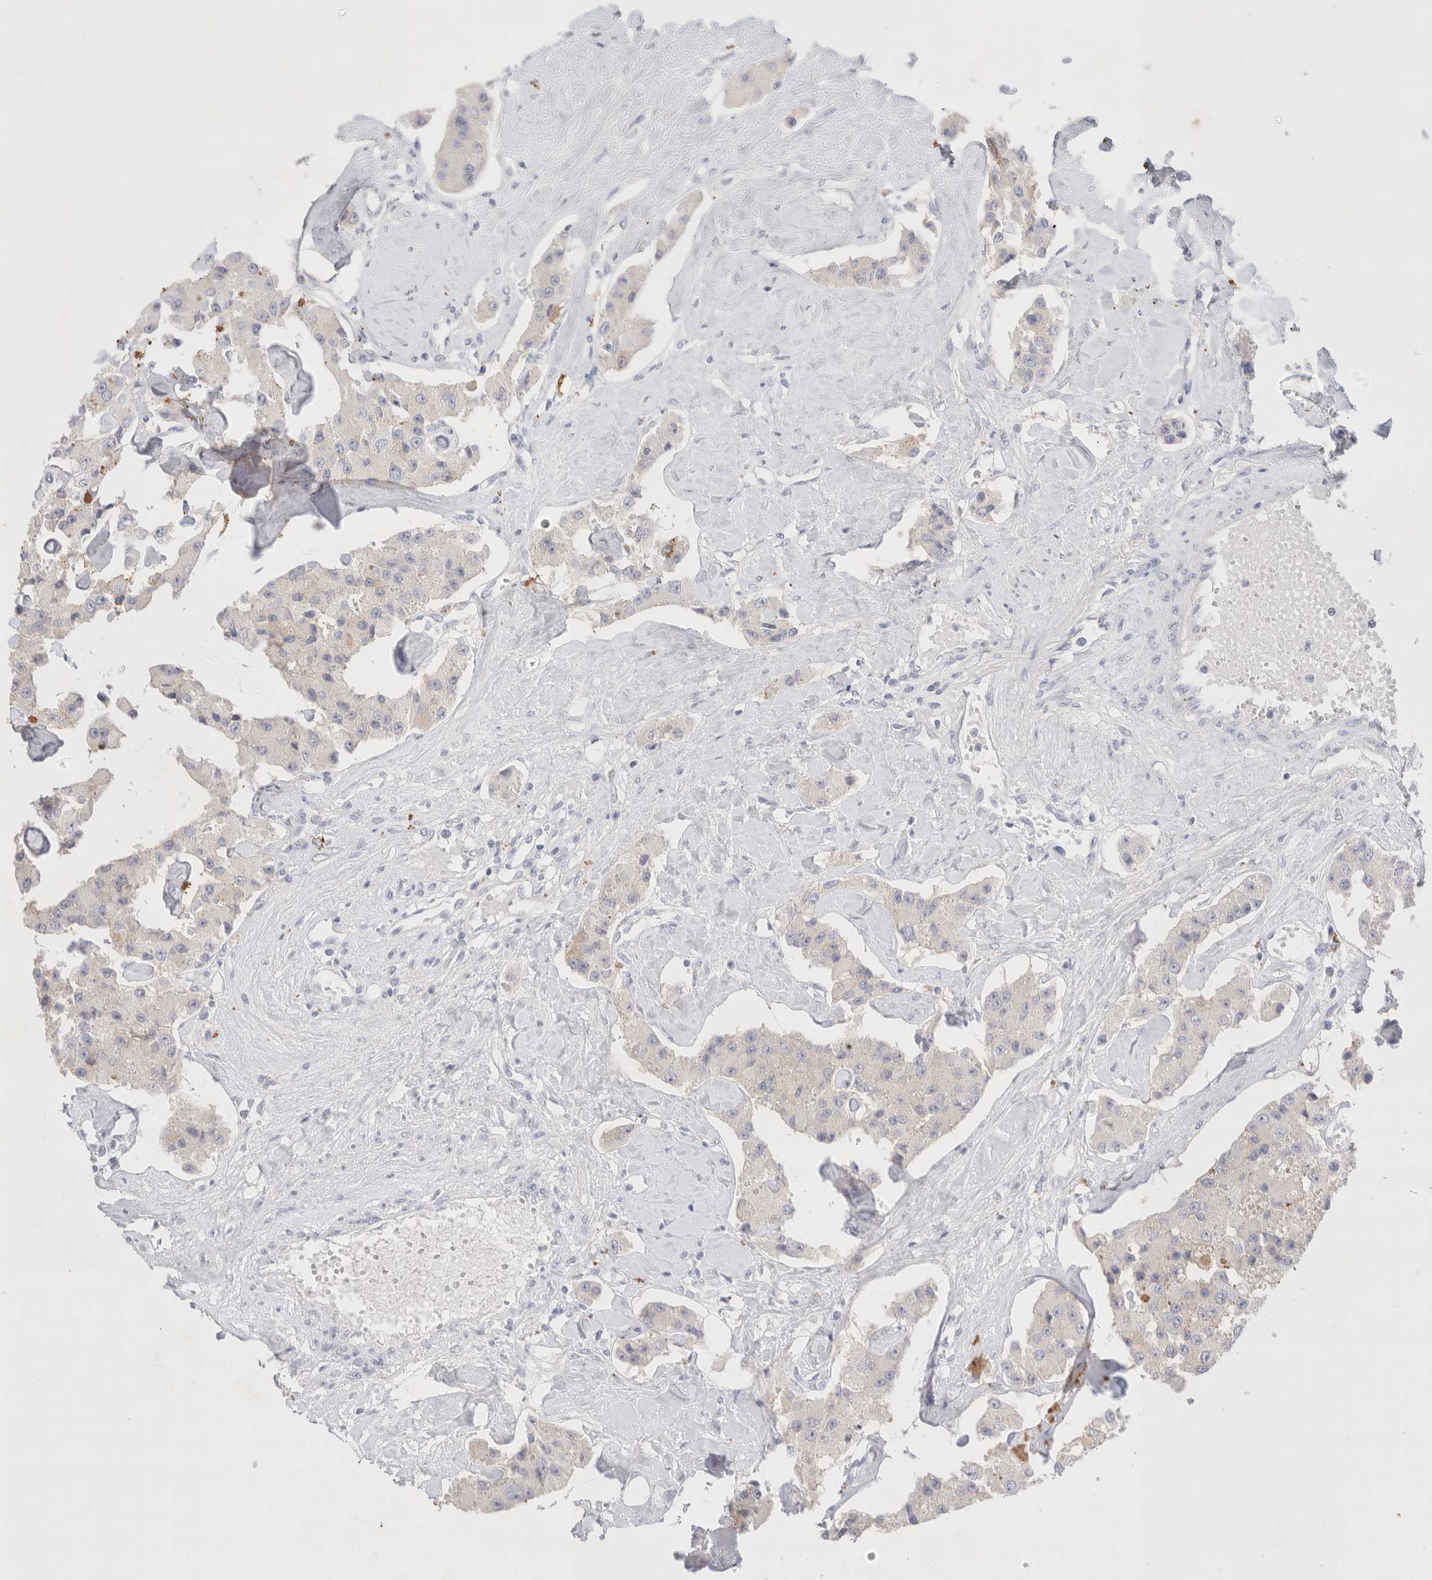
{"staining": {"intensity": "negative", "quantity": "none", "location": "none"}, "tissue": "carcinoid", "cell_type": "Tumor cells", "image_type": "cancer", "snomed": [{"axis": "morphology", "description": "Carcinoid, malignant, NOS"}, {"axis": "topography", "description": "Pancreas"}], "caption": "This is a histopathology image of immunohistochemistry staining of carcinoid, which shows no staining in tumor cells. (Brightfield microscopy of DAB immunohistochemistry (IHC) at high magnification).", "gene": "EPCAM", "patient": {"sex": "male", "age": 41}}